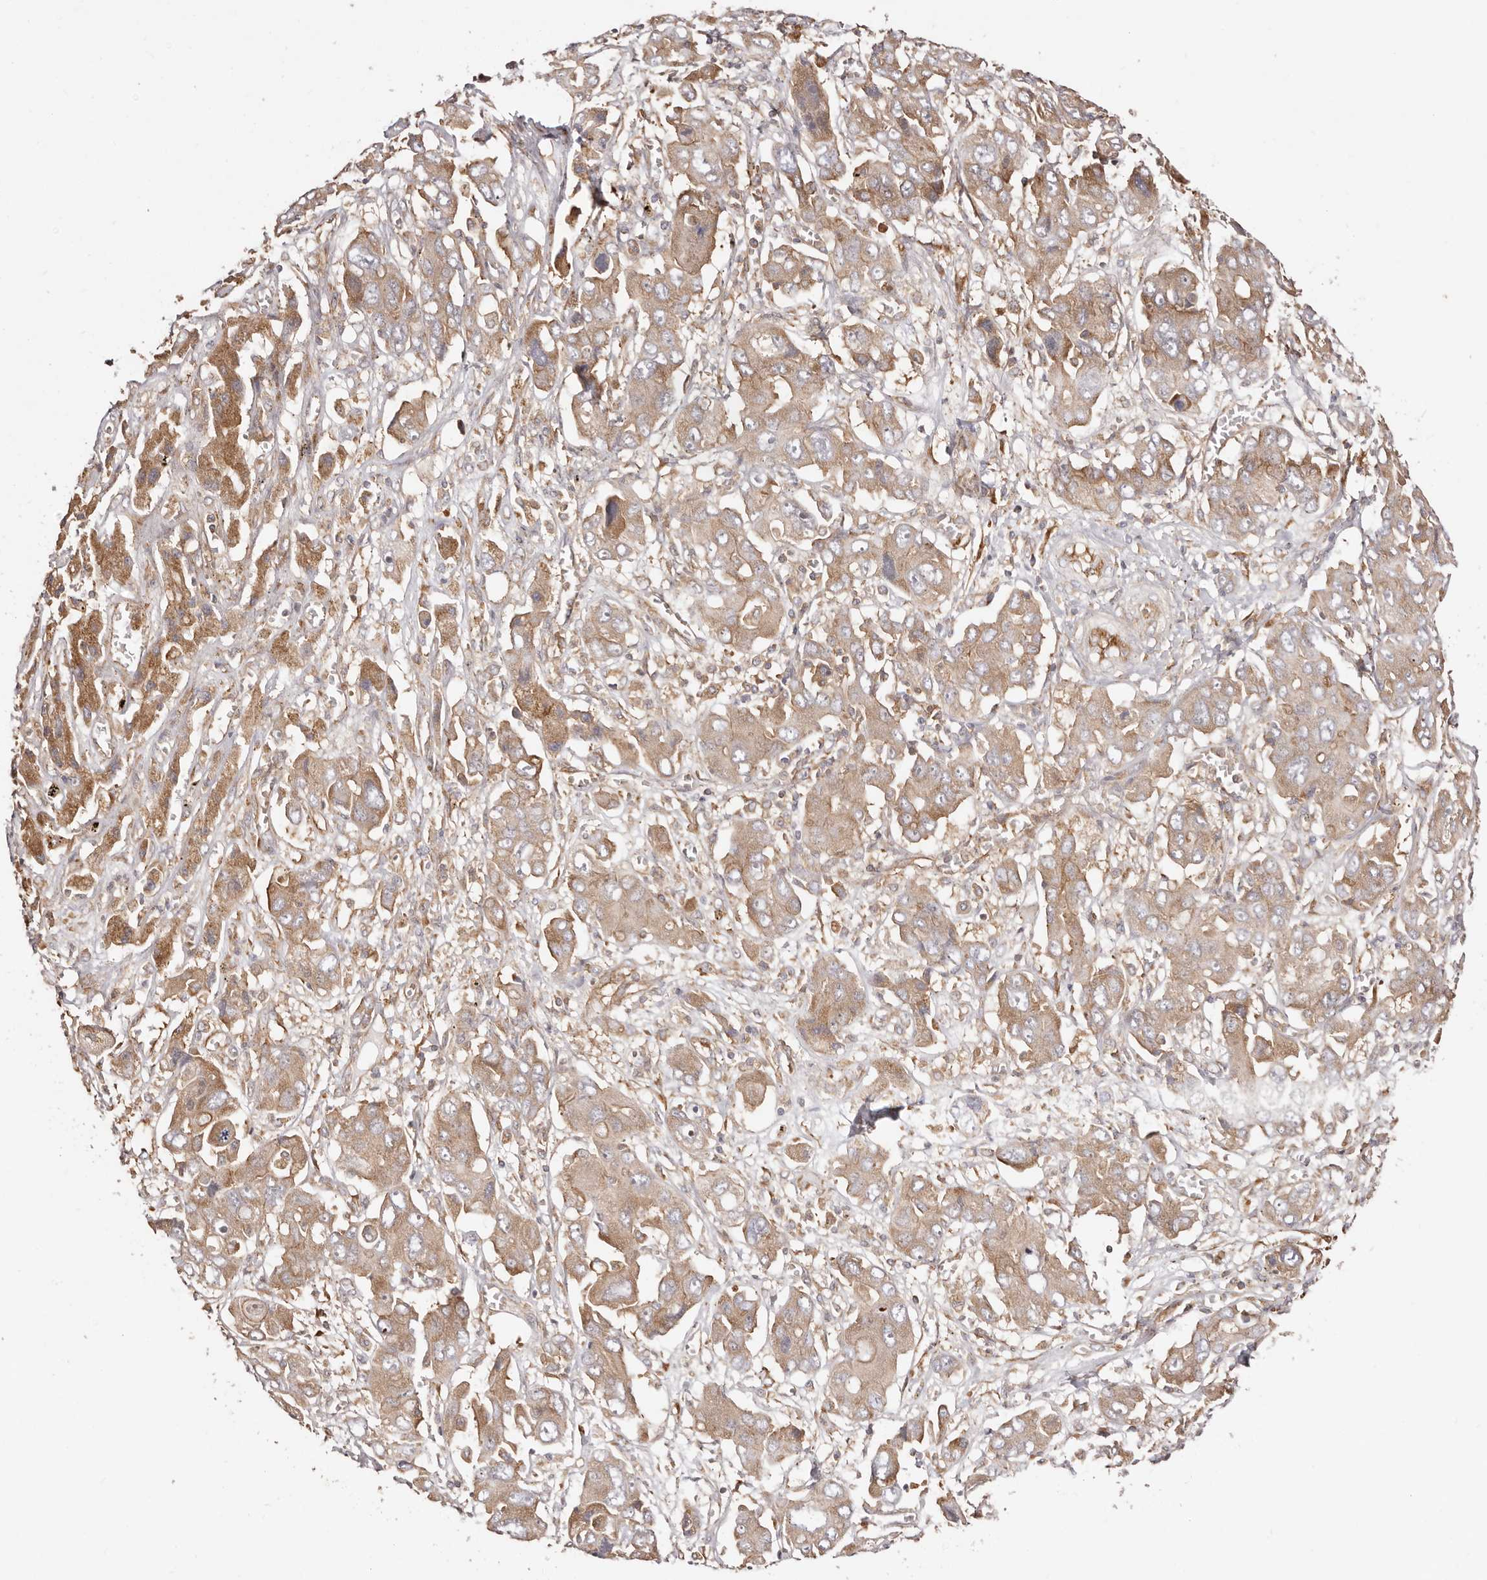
{"staining": {"intensity": "moderate", "quantity": ">75%", "location": "cytoplasmic/membranous"}, "tissue": "liver cancer", "cell_type": "Tumor cells", "image_type": "cancer", "snomed": [{"axis": "morphology", "description": "Cholangiocarcinoma"}, {"axis": "topography", "description": "Liver"}], "caption": "High-power microscopy captured an immunohistochemistry micrograph of liver cancer, revealing moderate cytoplasmic/membranous expression in approximately >75% of tumor cells. The staining was performed using DAB, with brown indicating positive protein expression. Nuclei are stained blue with hematoxylin.", "gene": "RPS6", "patient": {"sex": "male", "age": 67}}